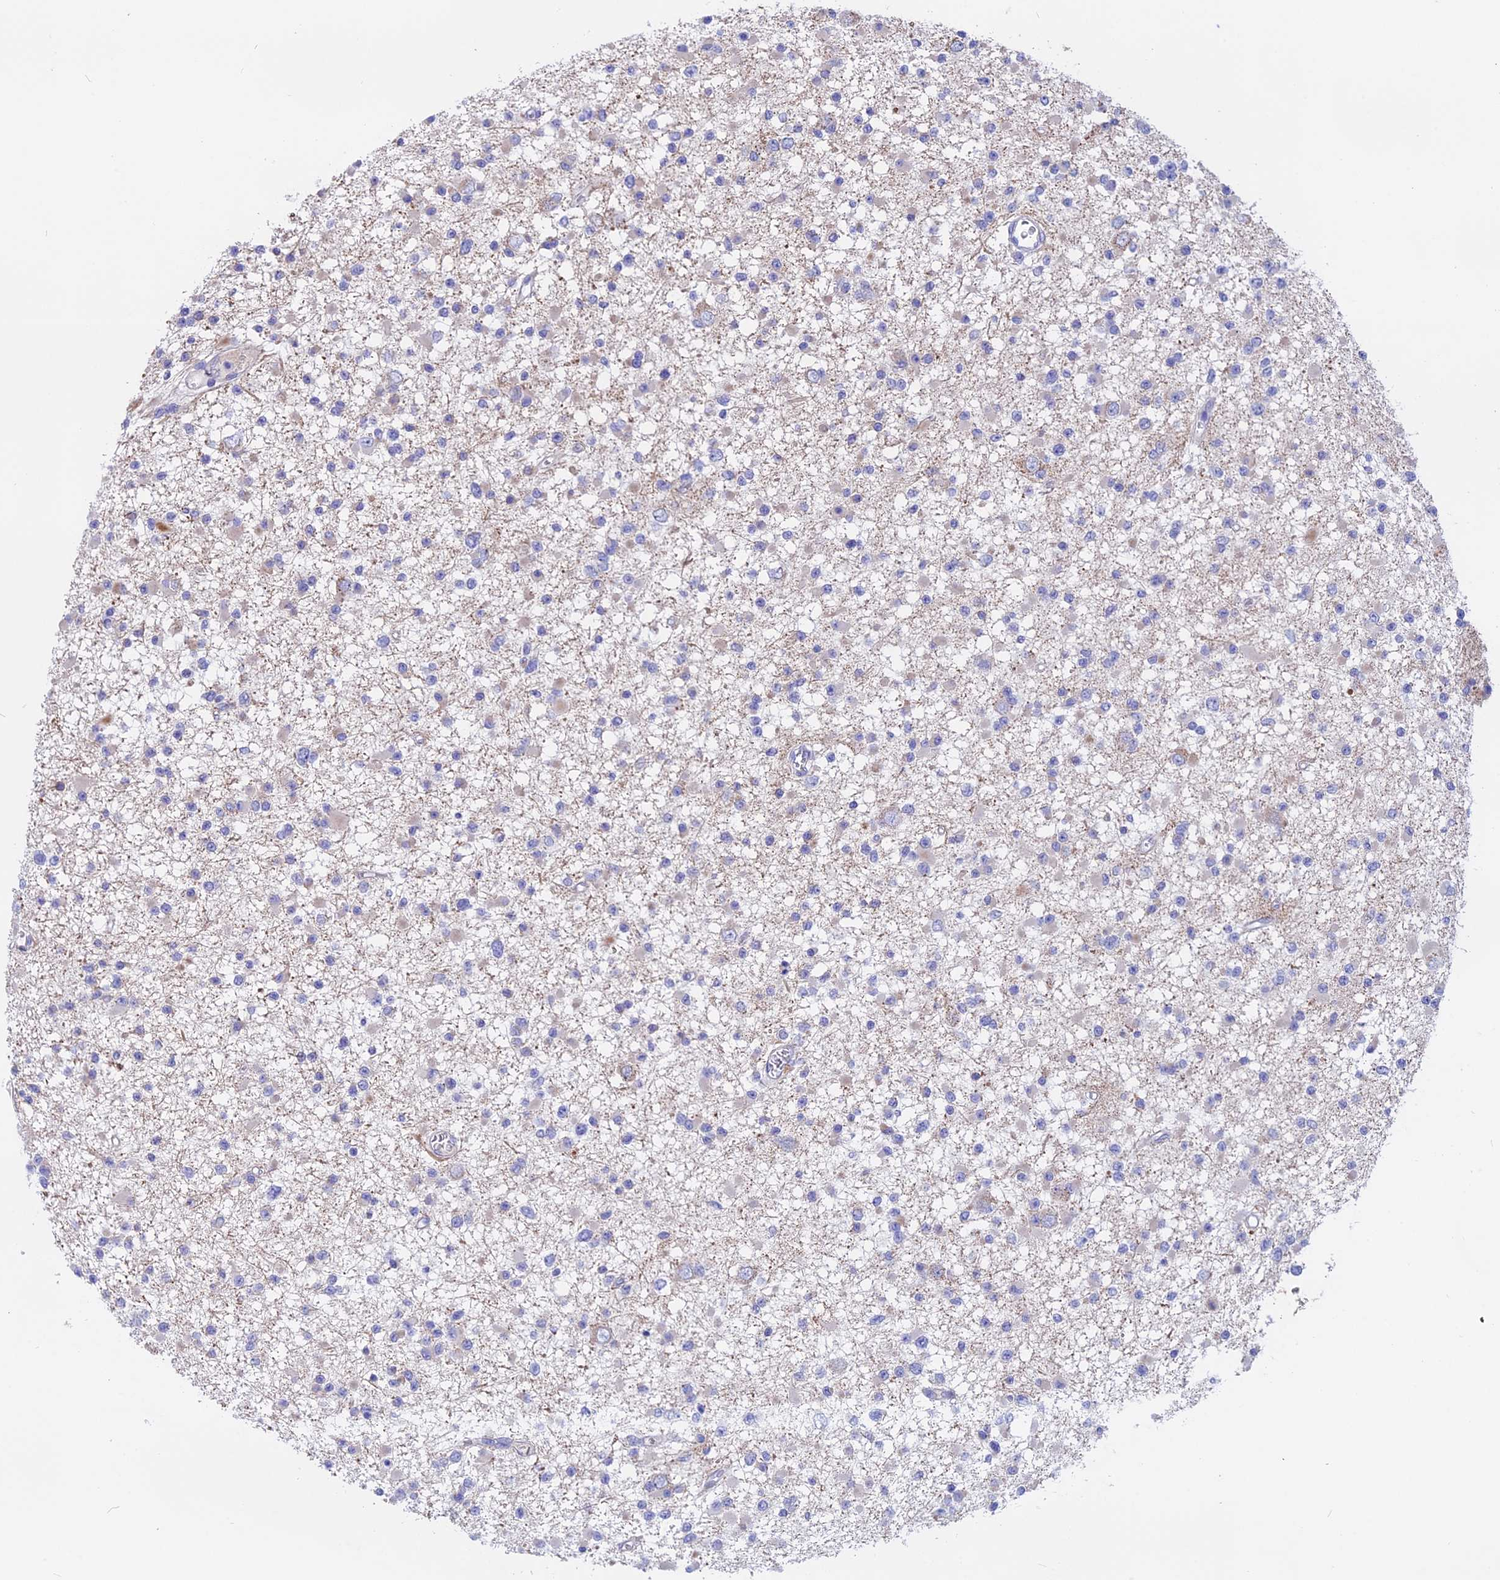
{"staining": {"intensity": "negative", "quantity": "none", "location": "none"}, "tissue": "glioma", "cell_type": "Tumor cells", "image_type": "cancer", "snomed": [{"axis": "morphology", "description": "Glioma, malignant, Low grade"}, {"axis": "topography", "description": "Brain"}], "caption": "Human malignant low-grade glioma stained for a protein using IHC displays no staining in tumor cells.", "gene": "TMEM138", "patient": {"sex": "female", "age": 22}}